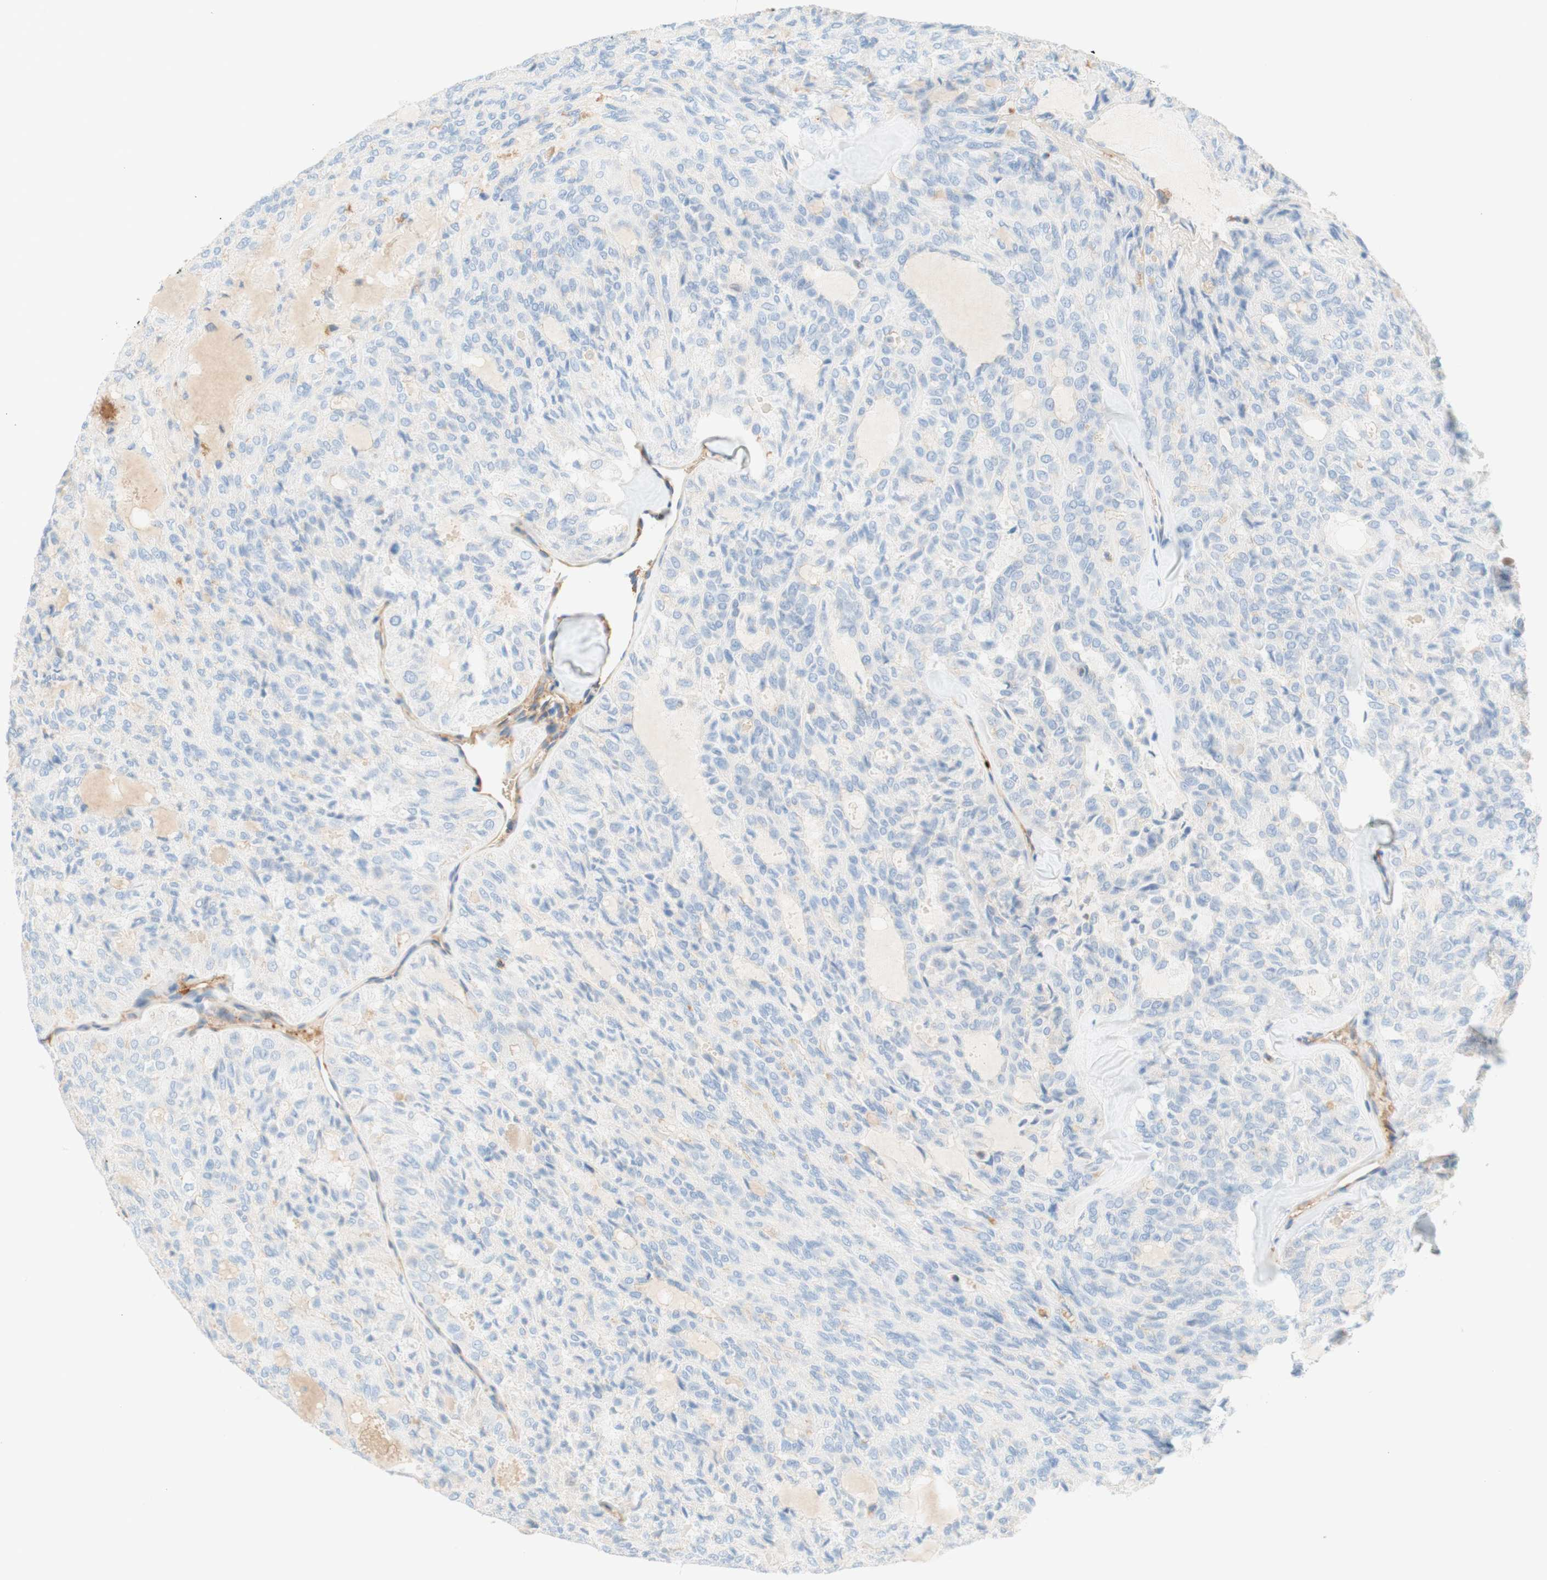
{"staining": {"intensity": "negative", "quantity": "none", "location": "none"}, "tissue": "thyroid cancer", "cell_type": "Tumor cells", "image_type": "cancer", "snomed": [{"axis": "morphology", "description": "Follicular adenoma carcinoma, NOS"}, {"axis": "topography", "description": "Thyroid gland"}], "caption": "Photomicrograph shows no significant protein expression in tumor cells of thyroid follicular adenoma carcinoma. (Immunohistochemistry, brightfield microscopy, high magnification).", "gene": "STOM", "patient": {"sex": "male", "age": 75}}